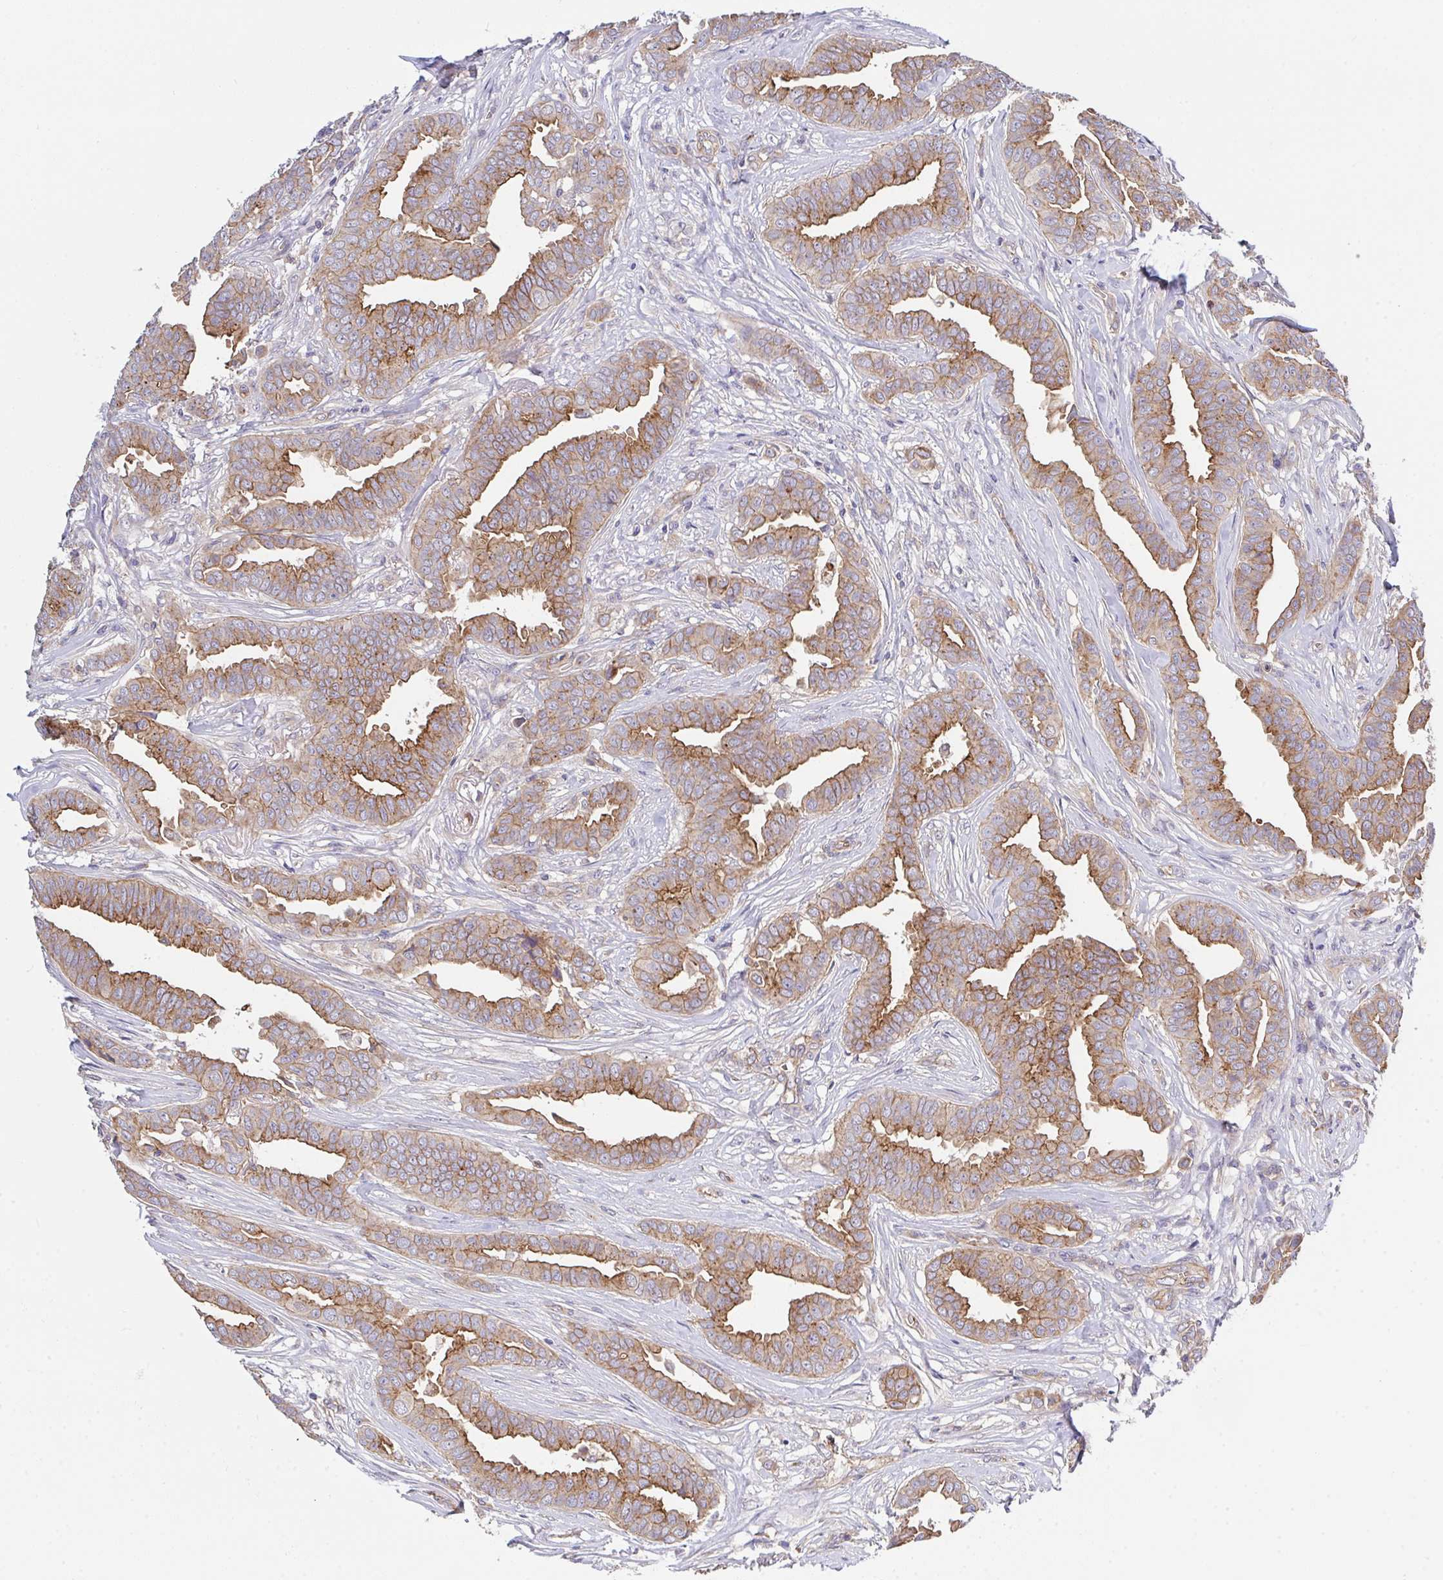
{"staining": {"intensity": "moderate", "quantity": ">75%", "location": "cytoplasmic/membranous"}, "tissue": "breast cancer", "cell_type": "Tumor cells", "image_type": "cancer", "snomed": [{"axis": "morphology", "description": "Duct carcinoma"}, {"axis": "topography", "description": "Breast"}], "caption": "Immunohistochemical staining of breast invasive ductal carcinoma reveals moderate cytoplasmic/membranous protein expression in about >75% of tumor cells. The staining is performed using DAB brown chromogen to label protein expression. The nuclei are counter-stained blue using hematoxylin.", "gene": "C4orf36", "patient": {"sex": "female", "age": 45}}